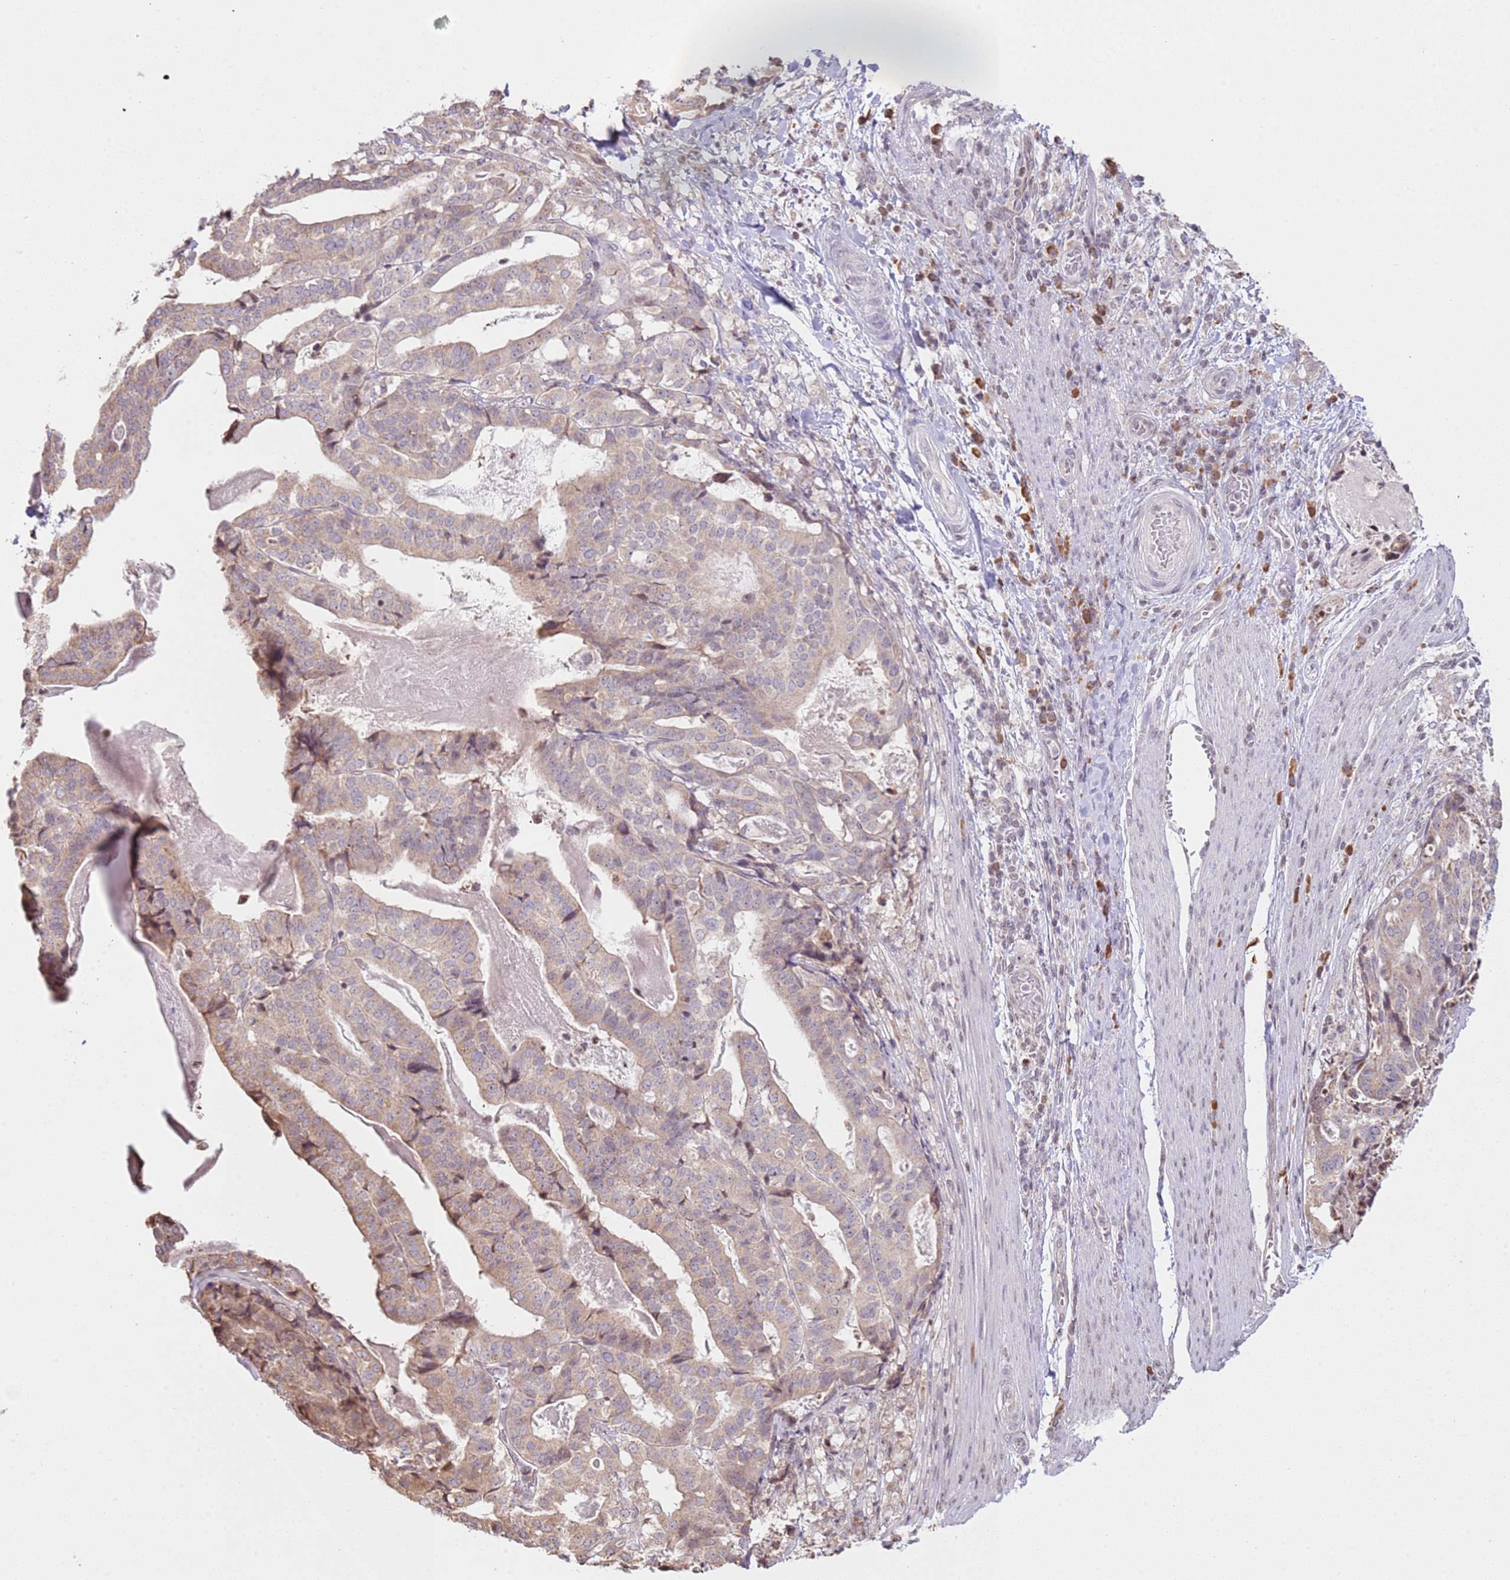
{"staining": {"intensity": "moderate", "quantity": ">75%", "location": "cytoplasmic/membranous"}, "tissue": "stomach cancer", "cell_type": "Tumor cells", "image_type": "cancer", "snomed": [{"axis": "morphology", "description": "Adenocarcinoma, NOS"}, {"axis": "topography", "description": "Stomach"}], "caption": "Immunohistochemical staining of human stomach cancer exhibits moderate cytoplasmic/membranous protein staining in about >75% of tumor cells. (DAB = brown stain, brightfield microscopy at high magnification).", "gene": "SCAF1", "patient": {"sex": "male", "age": 48}}